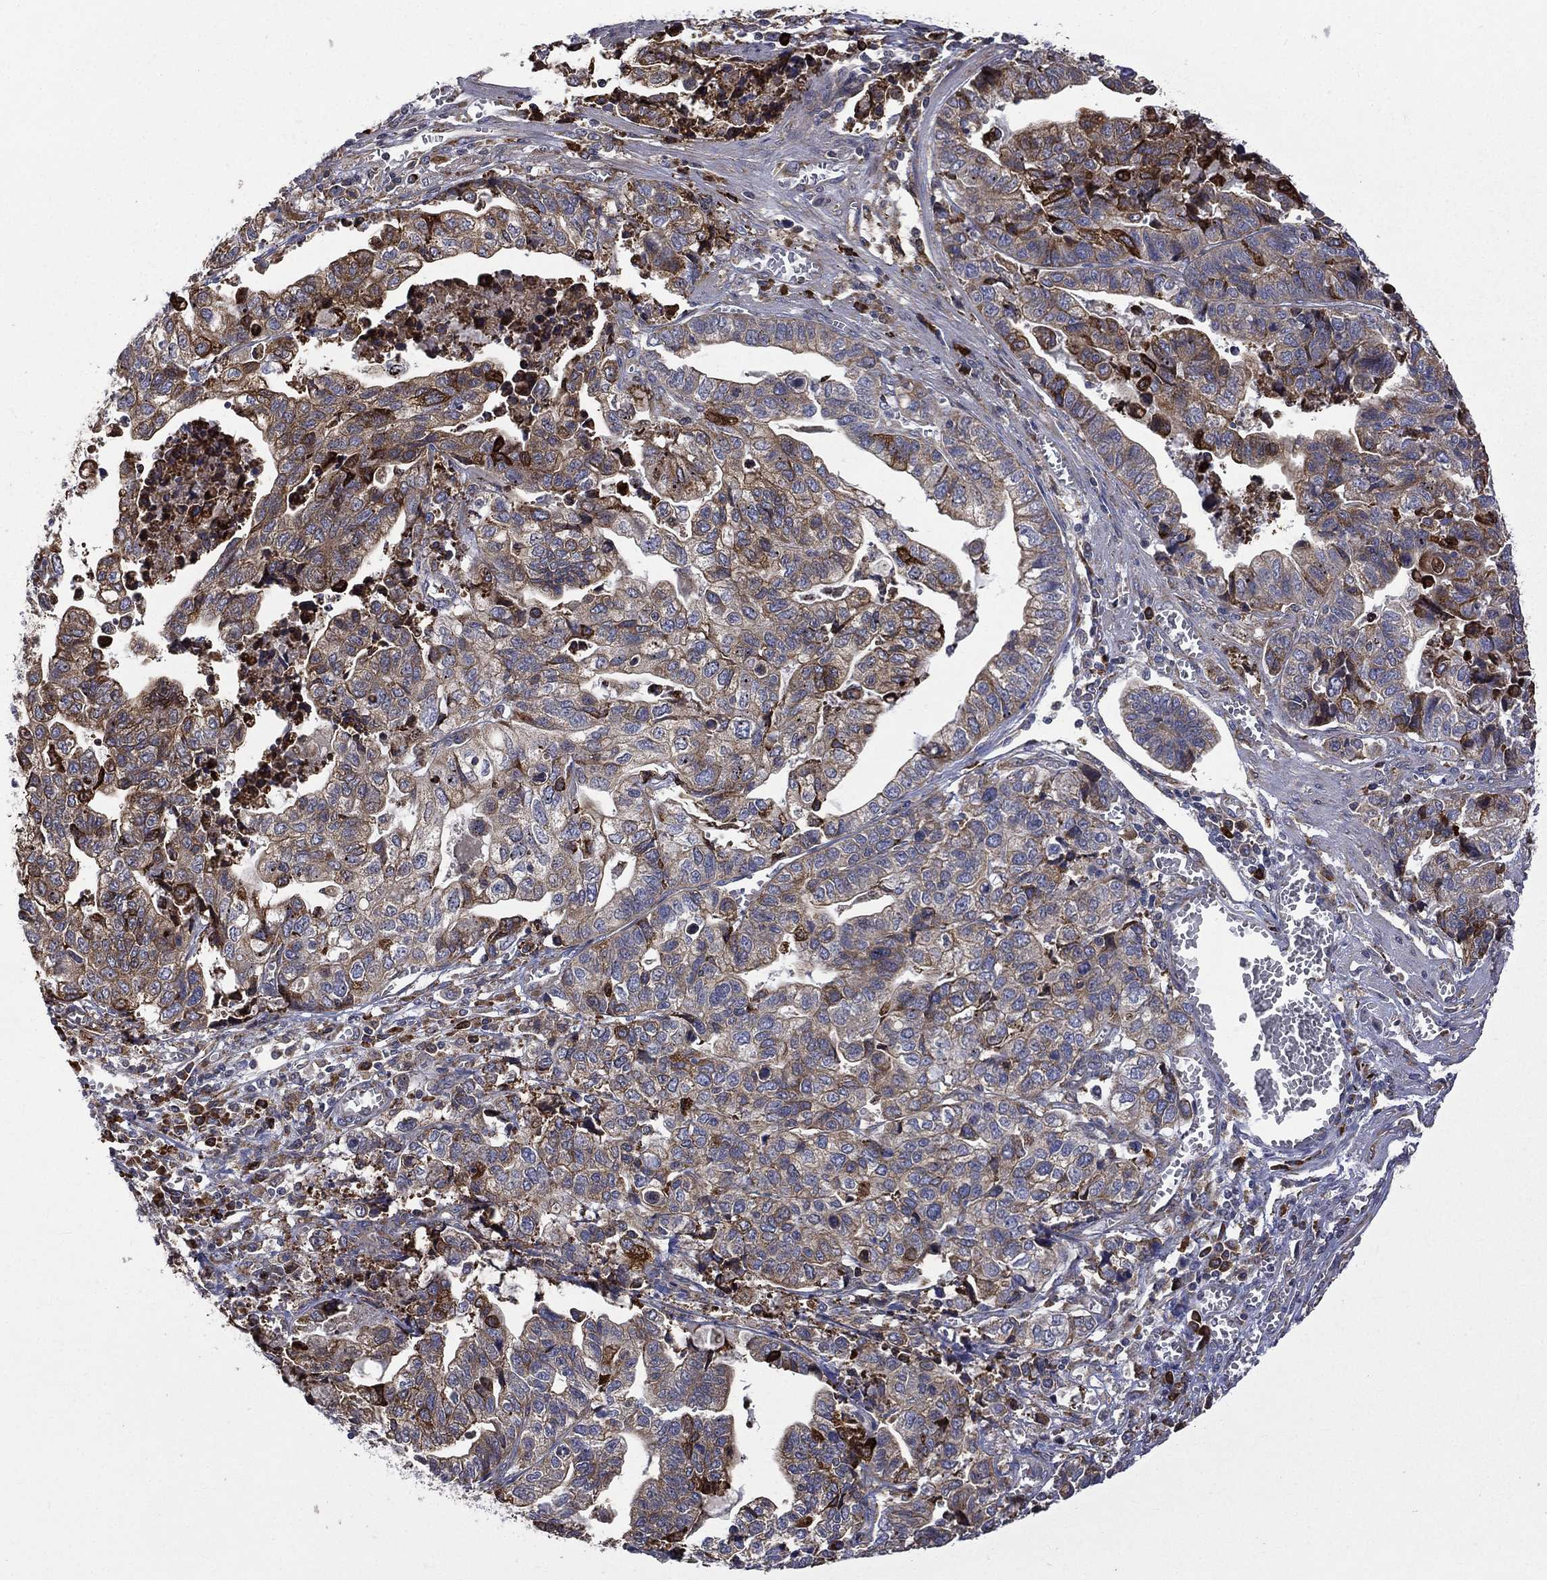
{"staining": {"intensity": "strong", "quantity": ">75%", "location": "cytoplasmic/membranous"}, "tissue": "stomach cancer", "cell_type": "Tumor cells", "image_type": "cancer", "snomed": [{"axis": "morphology", "description": "Adenocarcinoma, NOS"}, {"axis": "topography", "description": "Stomach, upper"}], "caption": "Immunohistochemistry (IHC) staining of stomach cancer (adenocarcinoma), which shows high levels of strong cytoplasmic/membranous expression in about >75% of tumor cells indicating strong cytoplasmic/membranous protein staining. The staining was performed using DAB (3,3'-diaminobenzidine) (brown) for protein detection and nuclei were counterstained in hematoxylin (blue).", "gene": "C20orf96", "patient": {"sex": "female", "age": 67}}